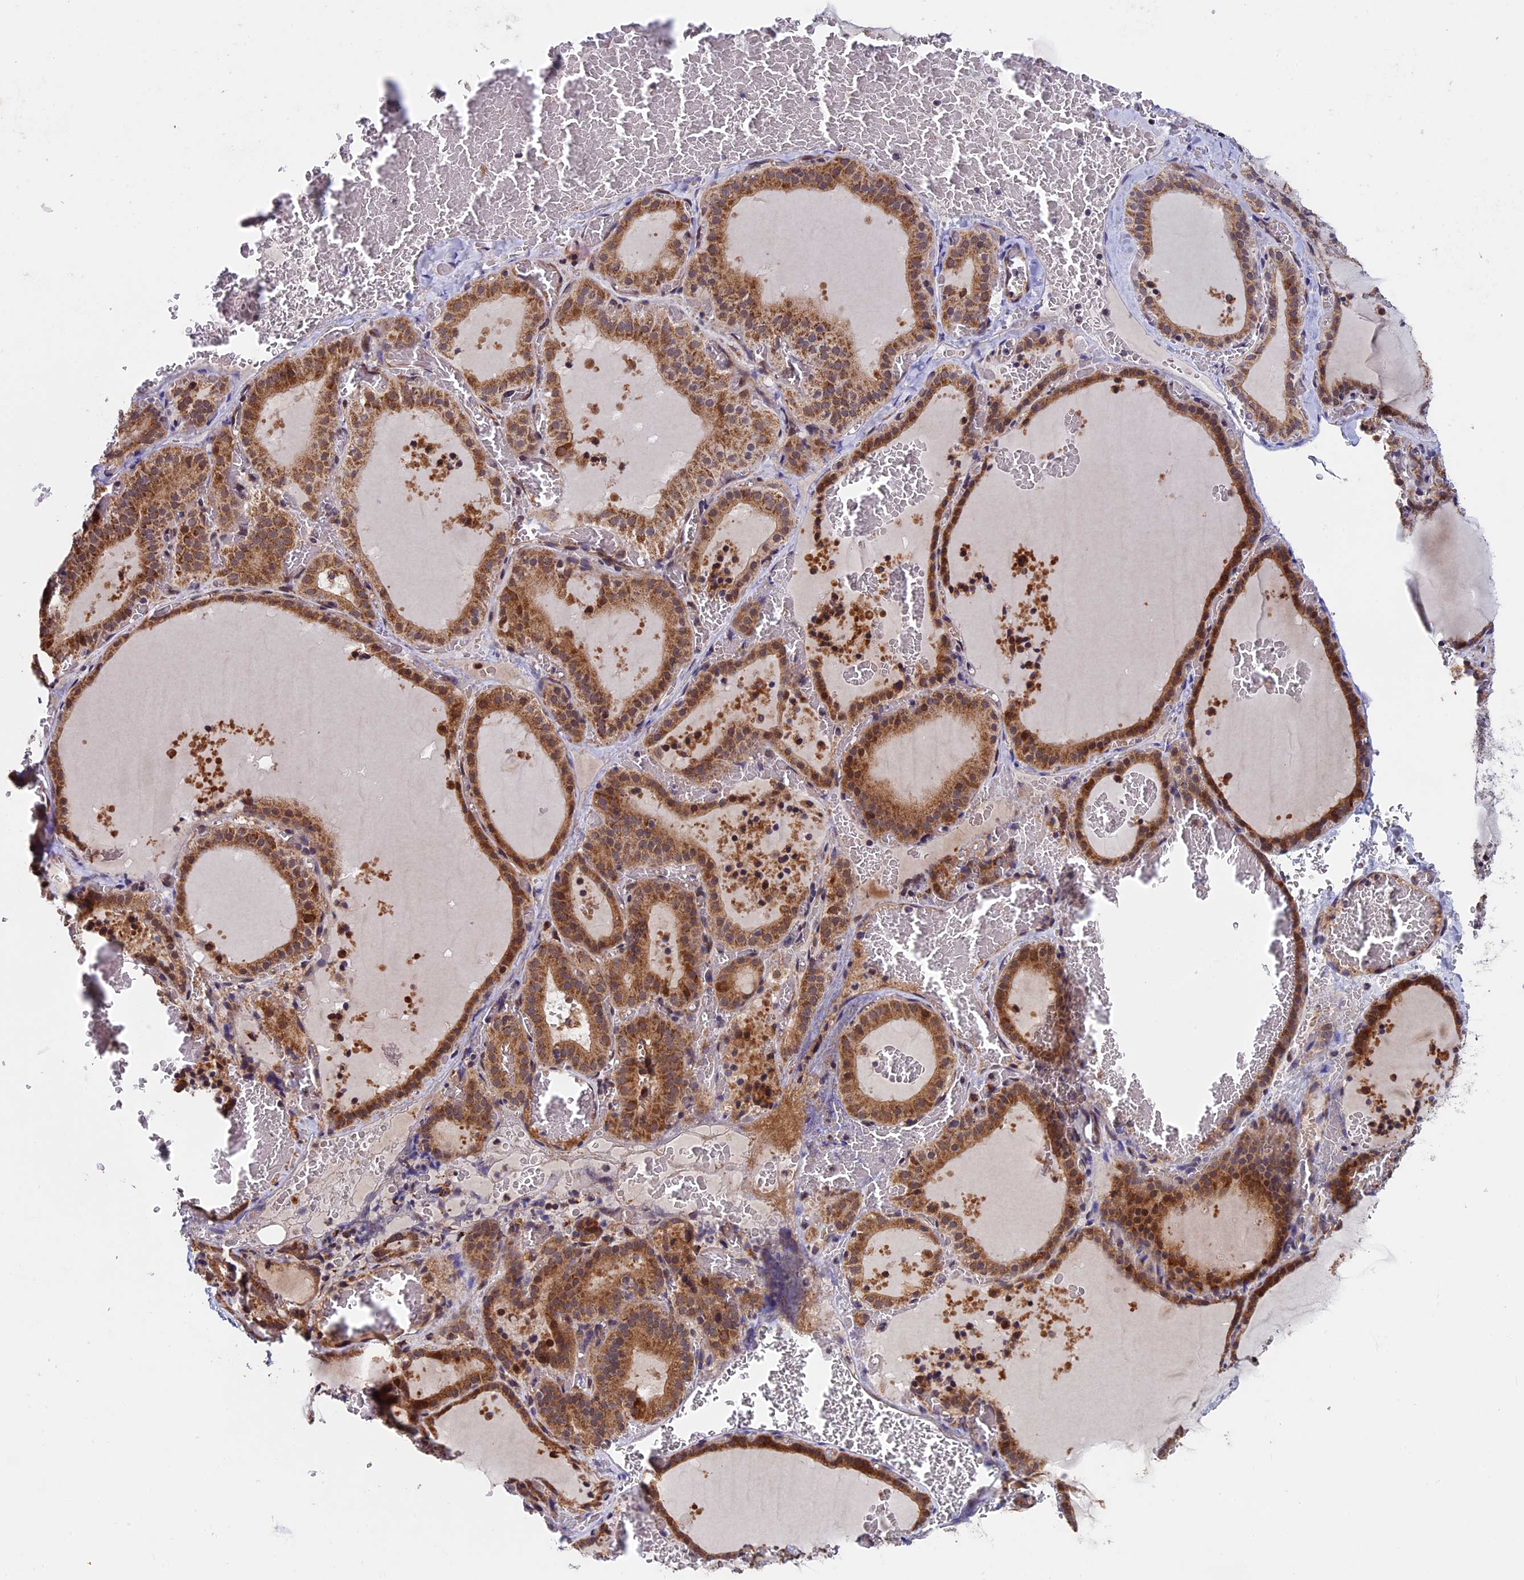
{"staining": {"intensity": "moderate", "quantity": ">75%", "location": "cytoplasmic/membranous"}, "tissue": "thyroid gland", "cell_type": "Glandular cells", "image_type": "normal", "snomed": [{"axis": "morphology", "description": "Normal tissue, NOS"}, {"axis": "topography", "description": "Thyroid gland"}], "caption": "Thyroid gland was stained to show a protein in brown. There is medium levels of moderate cytoplasmic/membranous staining in about >75% of glandular cells. (DAB (3,3'-diaminobenzidine) IHC with brightfield microscopy, high magnification).", "gene": "RNF17", "patient": {"sex": "female", "age": 39}}